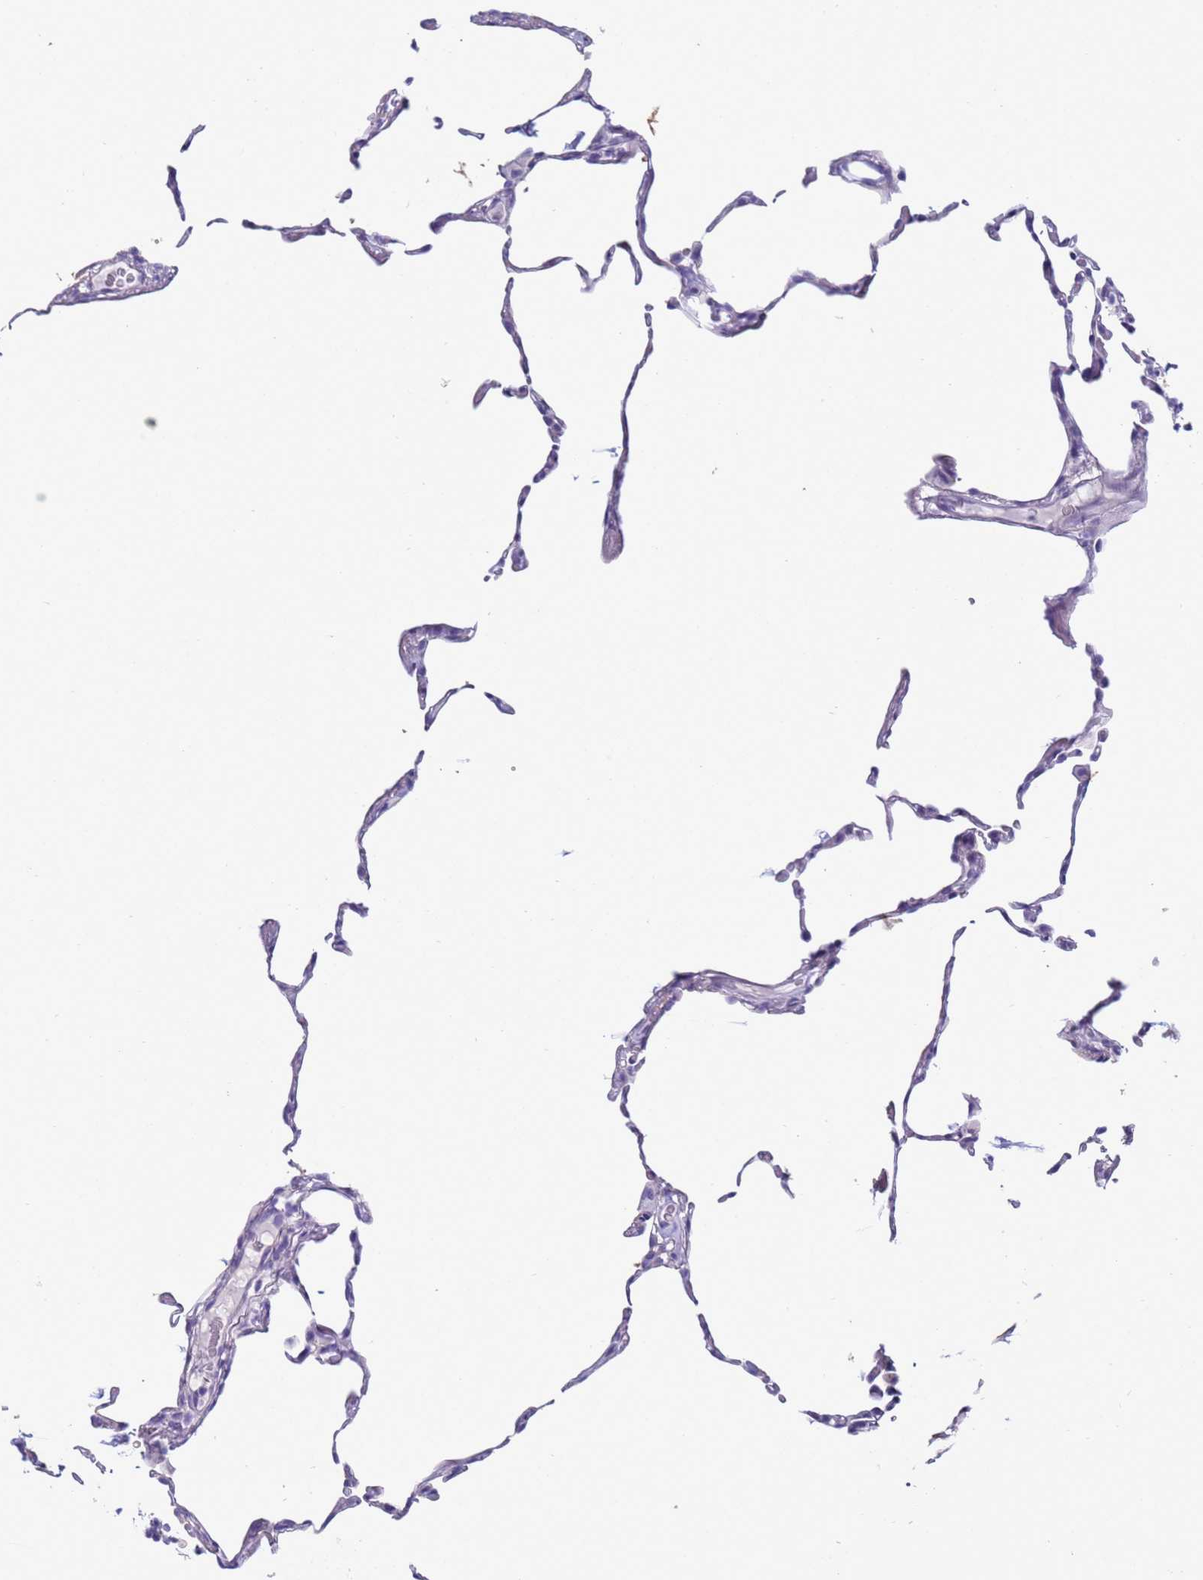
{"staining": {"intensity": "negative", "quantity": "none", "location": "none"}, "tissue": "lung", "cell_type": "Alveolar cells", "image_type": "normal", "snomed": [{"axis": "morphology", "description": "Normal tissue, NOS"}, {"axis": "topography", "description": "Lung"}], "caption": "IHC image of benign lung: human lung stained with DAB (3,3'-diaminobenzidine) exhibits no significant protein expression in alveolar cells.", "gene": "CST1", "patient": {"sex": "female", "age": 57}}